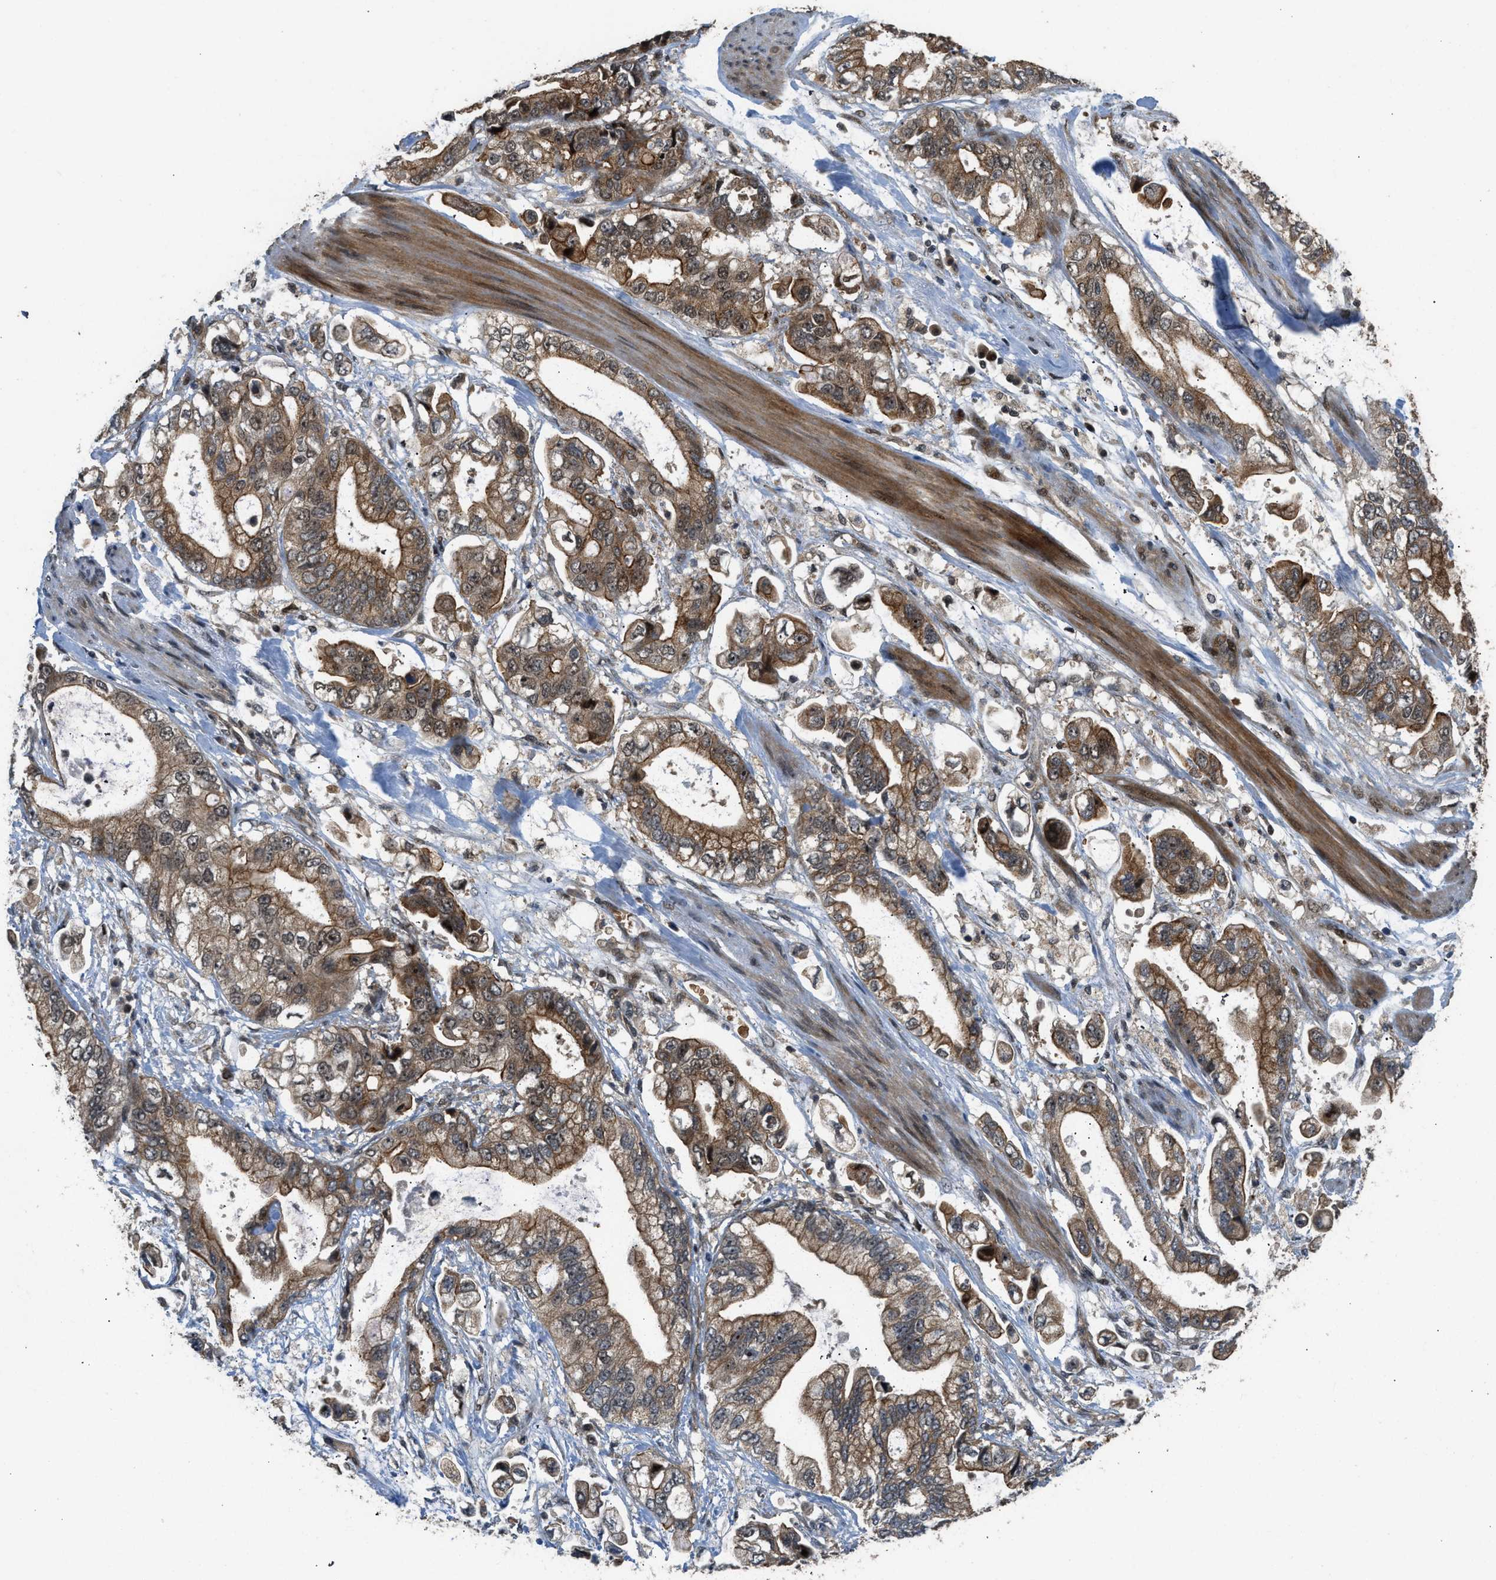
{"staining": {"intensity": "moderate", "quantity": ">75%", "location": "cytoplasmic/membranous,nuclear"}, "tissue": "stomach cancer", "cell_type": "Tumor cells", "image_type": "cancer", "snomed": [{"axis": "morphology", "description": "Normal tissue, NOS"}, {"axis": "morphology", "description": "Adenocarcinoma, NOS"}, {"axis": "topography", "description": "Stomach"}], "caption": "A brown stain labels moderate cytoplasmic/membranous and nuclear staining of a protein in human adenocarcinoma (stomach) tumor cells.", "gene": "GET1", "patient": {"sex": "male", "age": 62}}